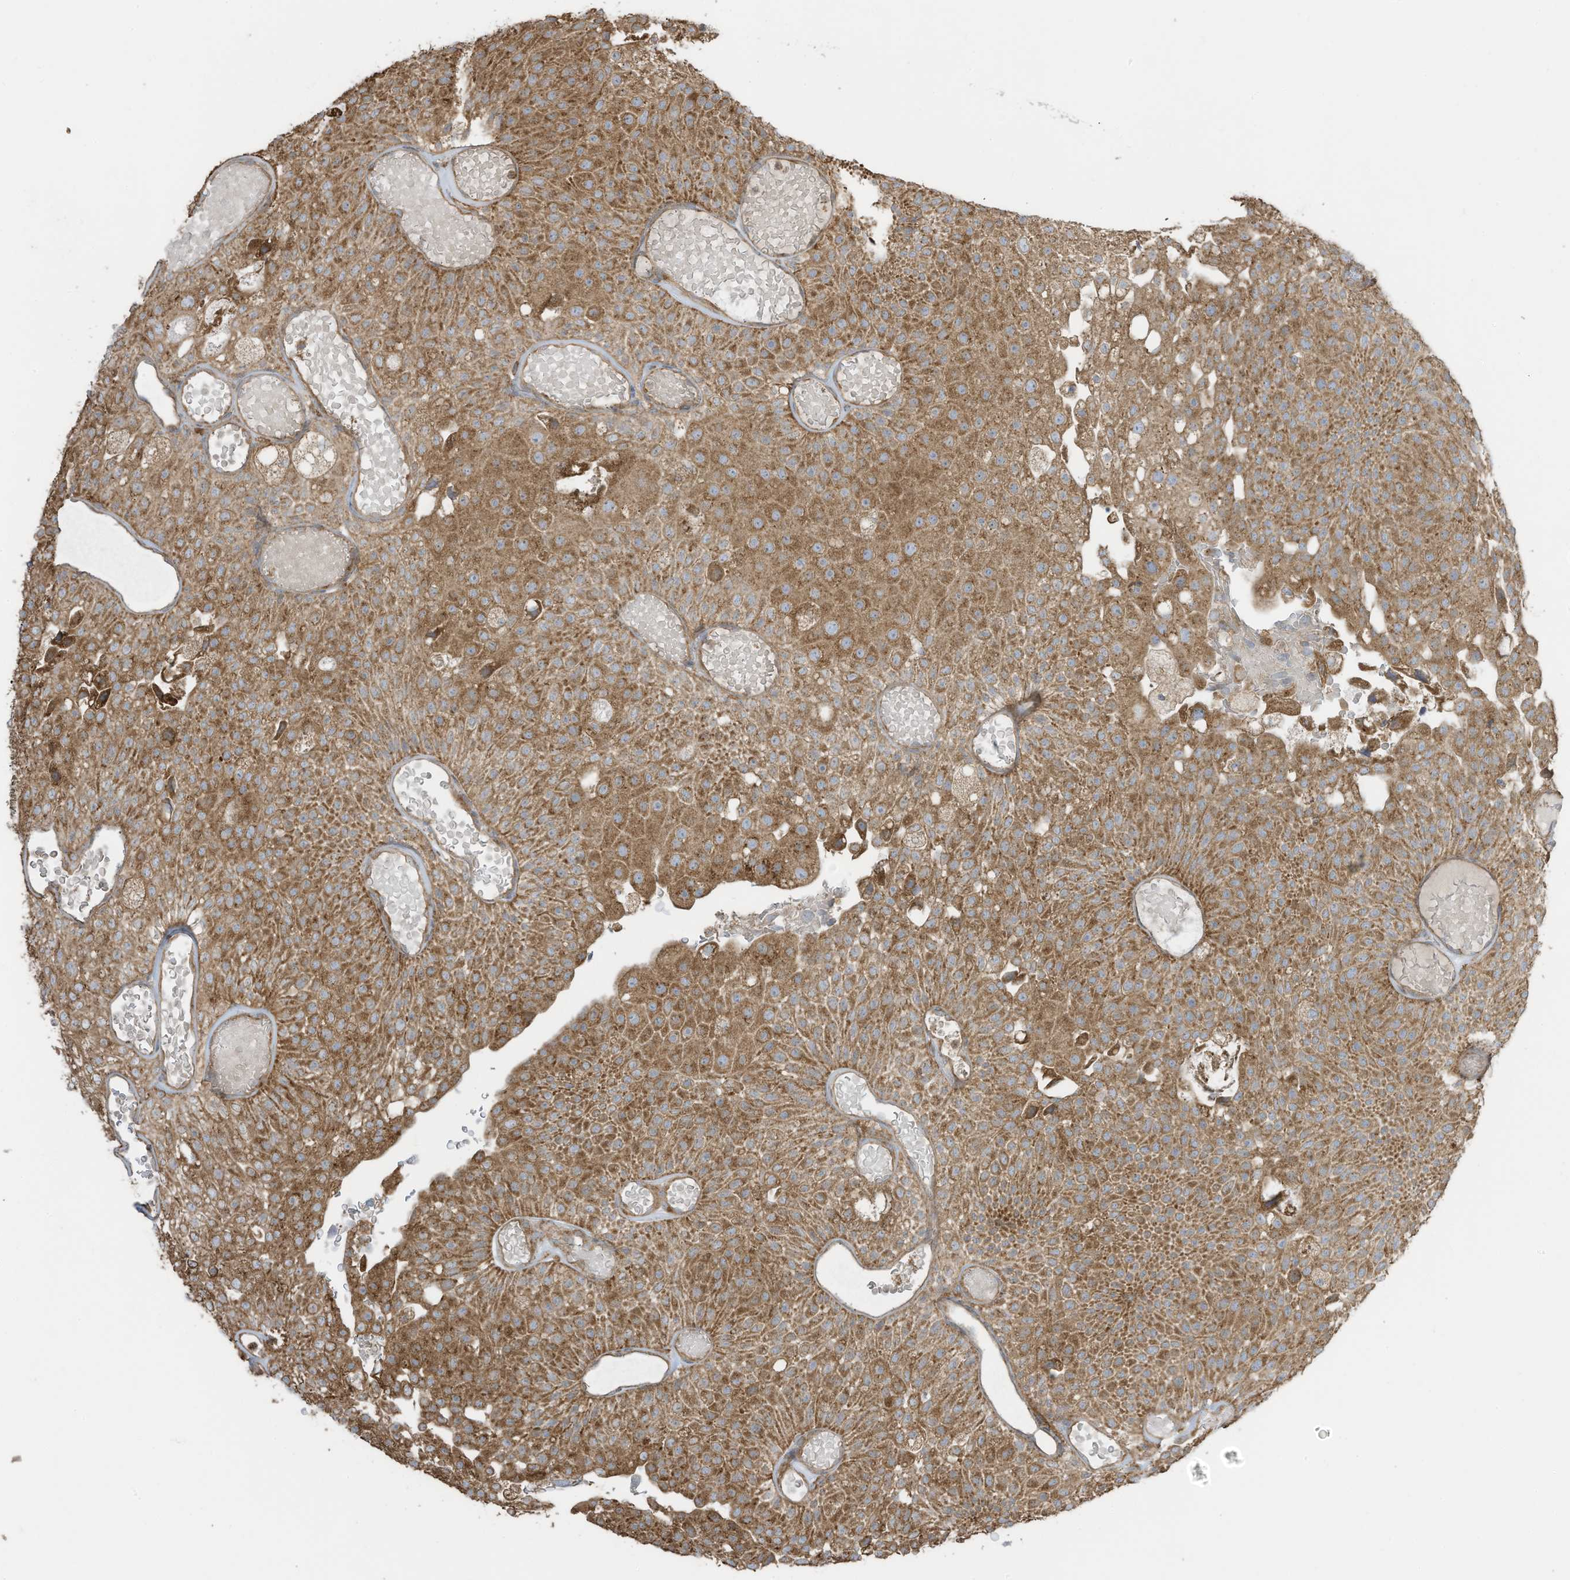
{"staining": {"intensity": "moderate", "quantity": ">75%", "location": "cytoplasmic/membranous"}, "tissue": "urothelial cancer", "cell_type": "Tumor cells", "image_type": "cancer", "snomed": [{"axis": "morphology", "description": "Urothelial carcinoma, Low grade"}, {"axis": "topography", "description": "Urinary bladder"}], "caption": "This micrograph reveals immunohistochemistry staining of urothelial cancer, with medium moderate cytoplasmic/membranous staining in approximately >75% of tumor cells.", "gene": "CGAS", "patient": {"sex": "male", "age": 78}}